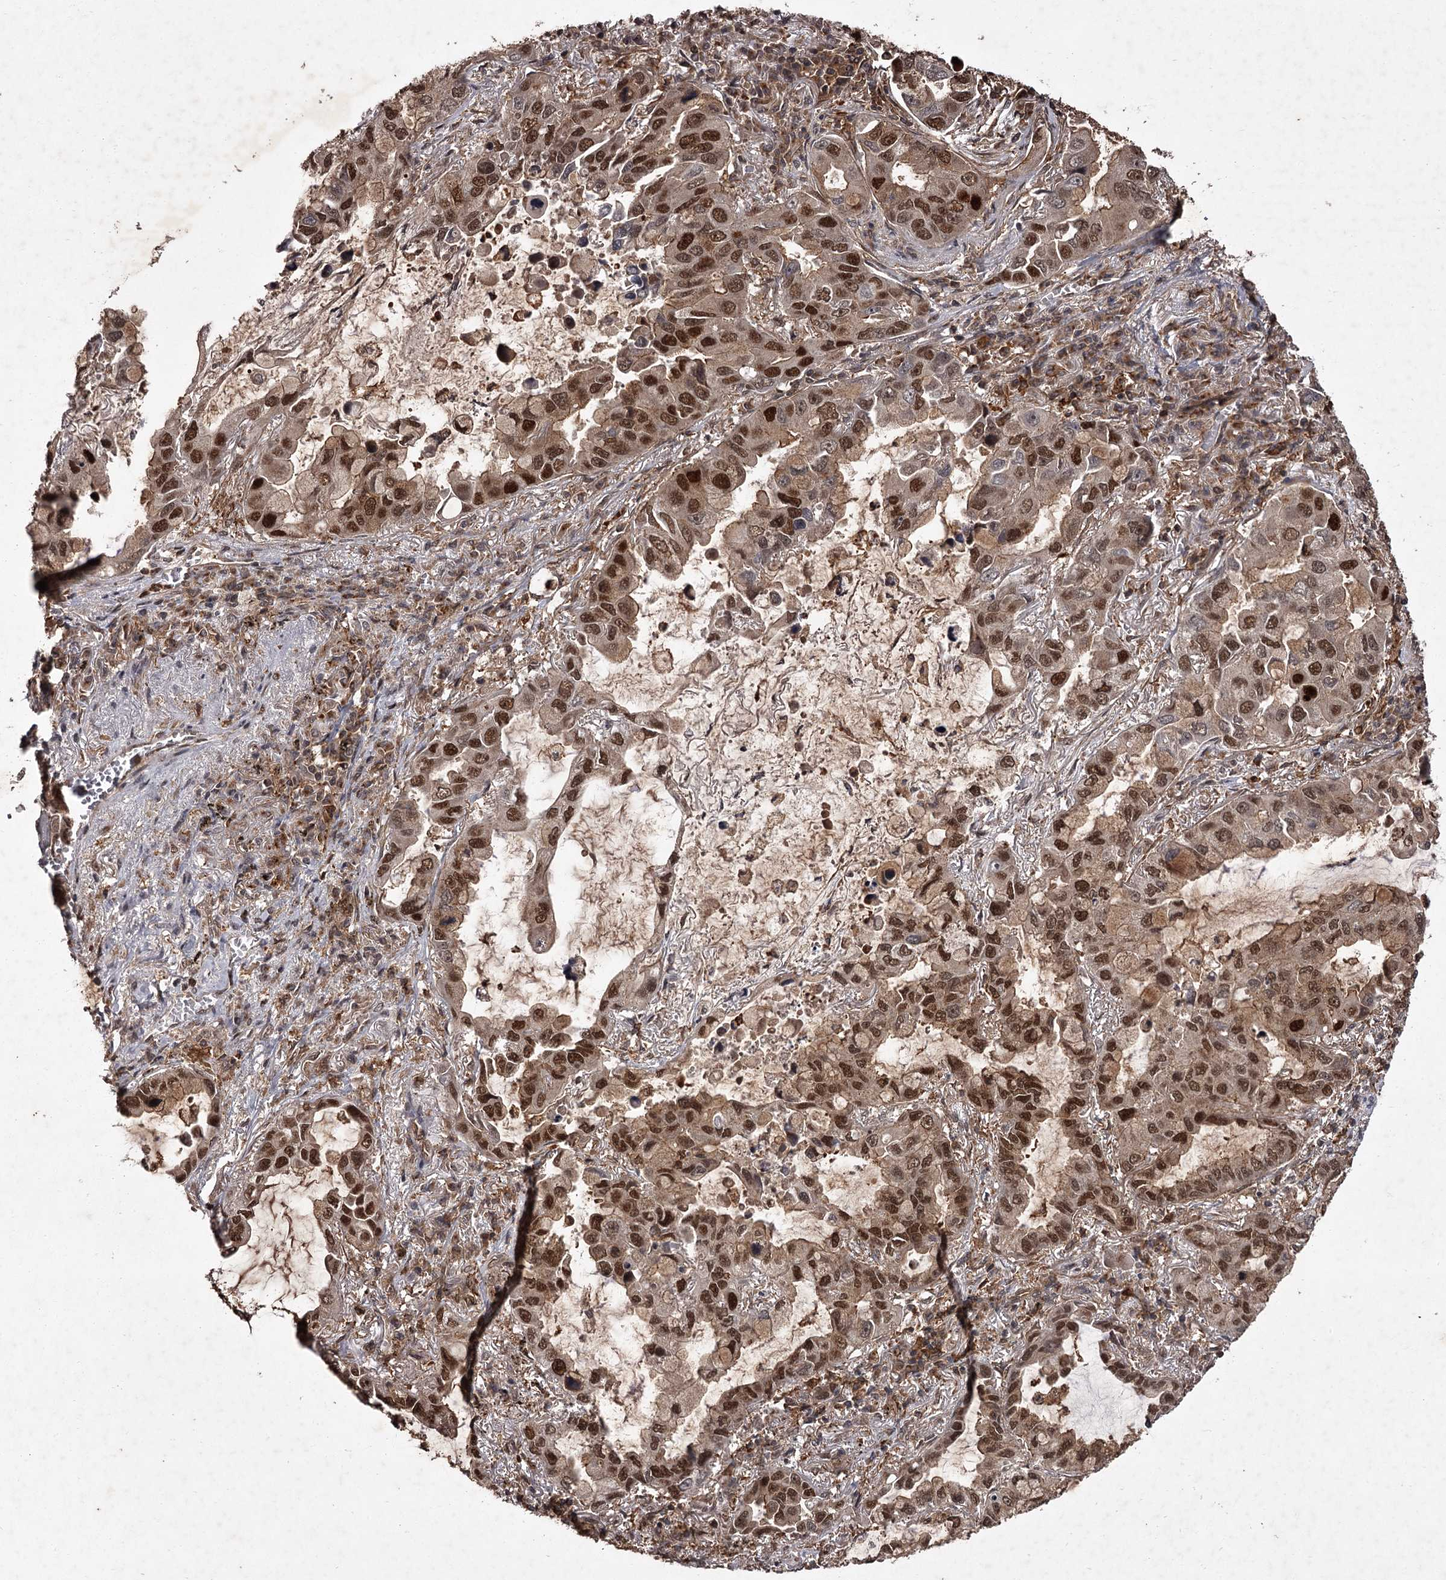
{"staining": {"intensity": "strong", "quantity": ">75%", "location": "cytoplasmic/membranous,nuclear"}, "tissue": "lung cancer", "cell_type": "Tumor cells", "image_type": "cancer", "snomed": [{"axis": "morphology", "description": "Adenocarcinoma, NOS"}, {"axis": "topography", "description": "Lung"}], "caption": "Immunohistochemical staining of adenocarcinoma (lung) displays strong cytoplasmic/membranous and nuclear protein expression in about >75% of tumor cells. The staining was performed using DAB to visualize the protein expression in brown, while the nuclei were stained in blue with hematoxylin (Magnification: 20x).", "gene": "TBC1D23", "patient": {"sex": "male", "age": 64}}